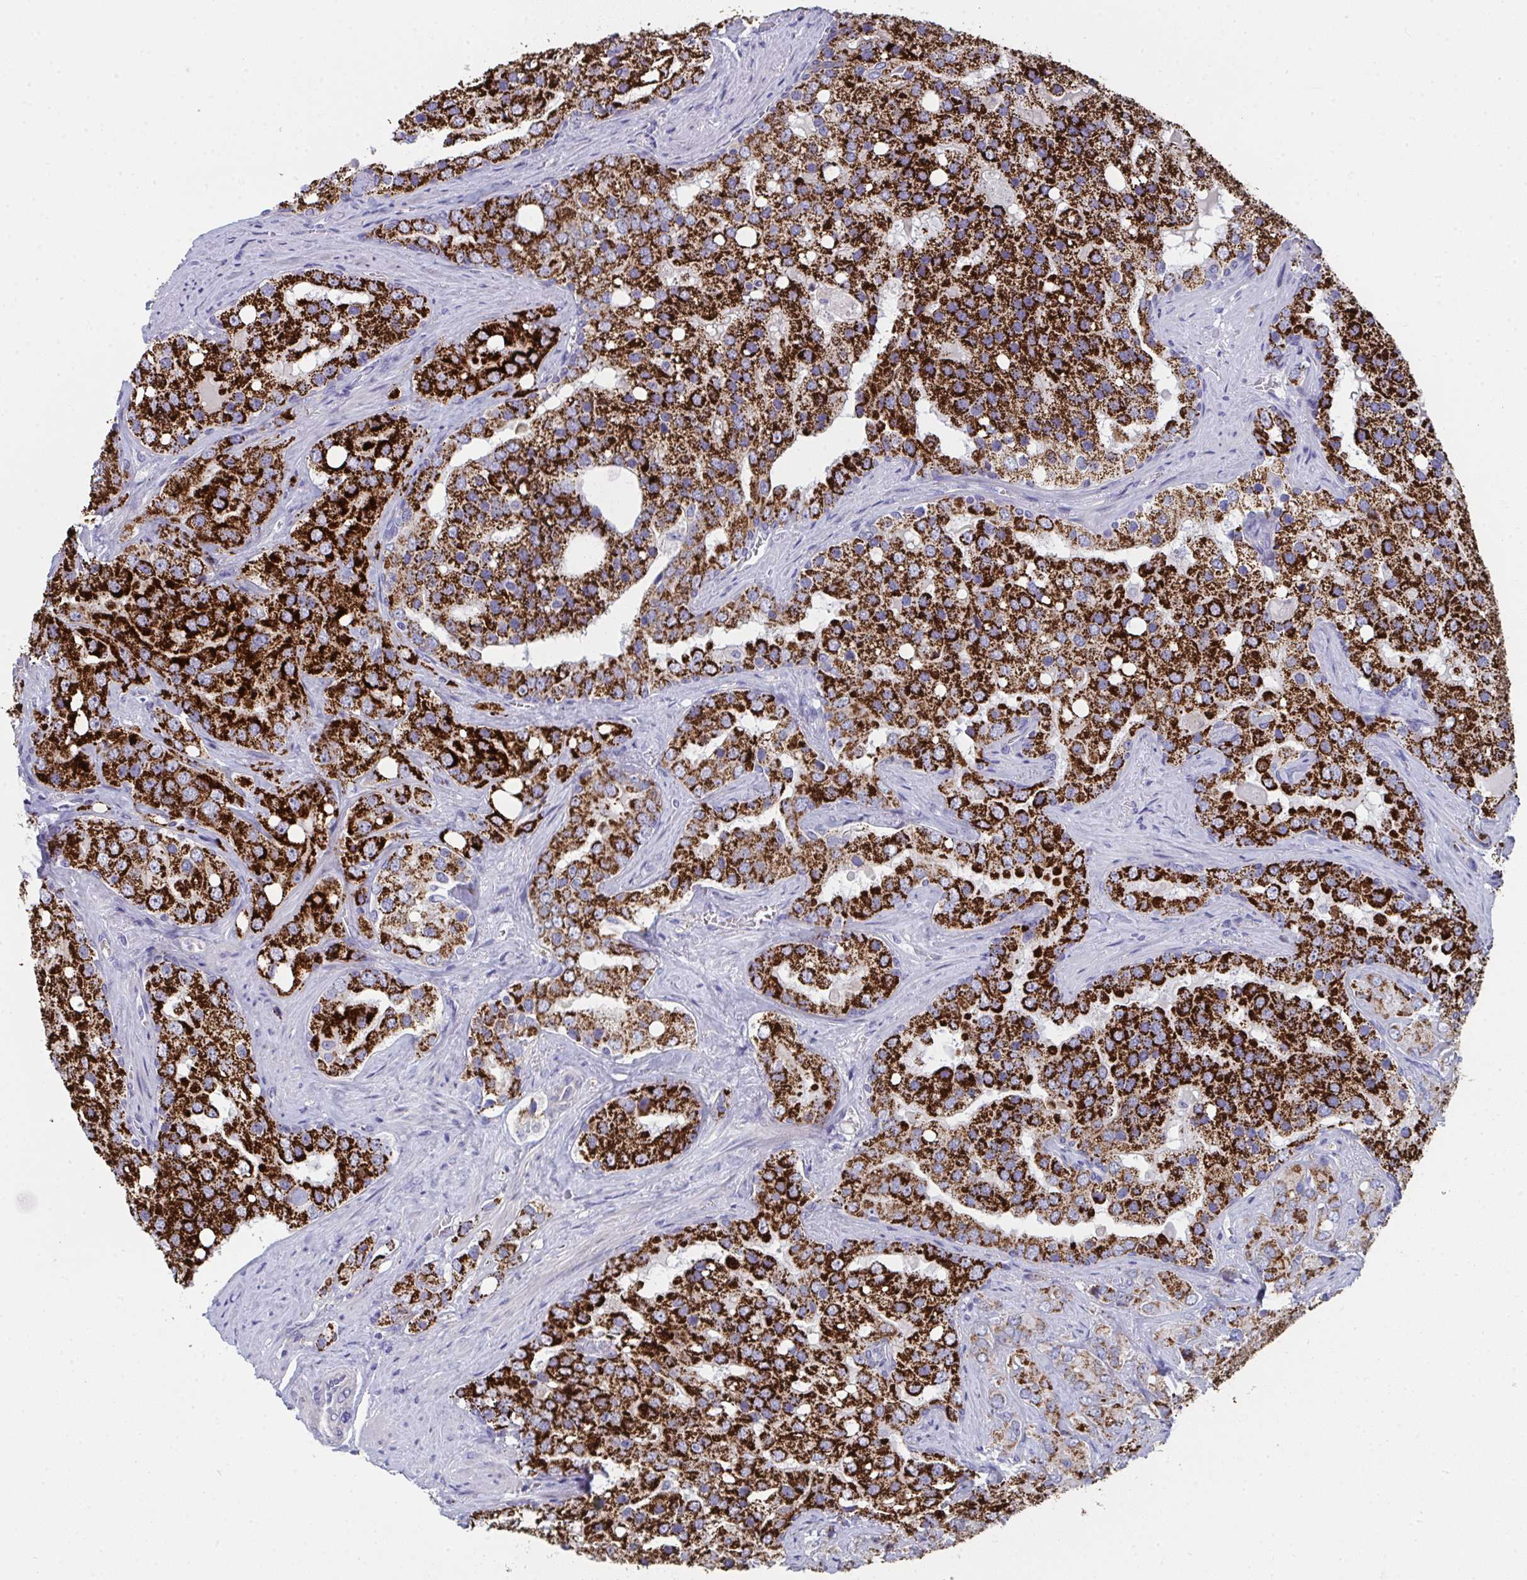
{"staining": {"intensity": "strong", "quantity": ">75%", "location": "cytoplasmic/membranous"}, "tissue": "prostate cancer", "cell_type": "Tumor cells", "image_type": "cancer", "snomed": [{"axis": "morphology", "description": "Adenocarcinoma, High grade"}, {"axis": "topography", "description": "Prostate"}], "caption": "High-magnification brightfield microscopy of prostate high-grade adenocarcinoma stained with DAB (3,3'-diaminobenzidine) (brown) and counterstained with hematoxylin (blue). tumor cells exhibit strong cytoplasmic/membranous staining is appreciated in approximately>75% of cells. The protein of interest is stained brown, and the nuclei are stained in blue (DAB IHC with brightfield microscopy, high magnification).", "gene": "VWDE", "patient": {"sex": "male", "age": 67}}